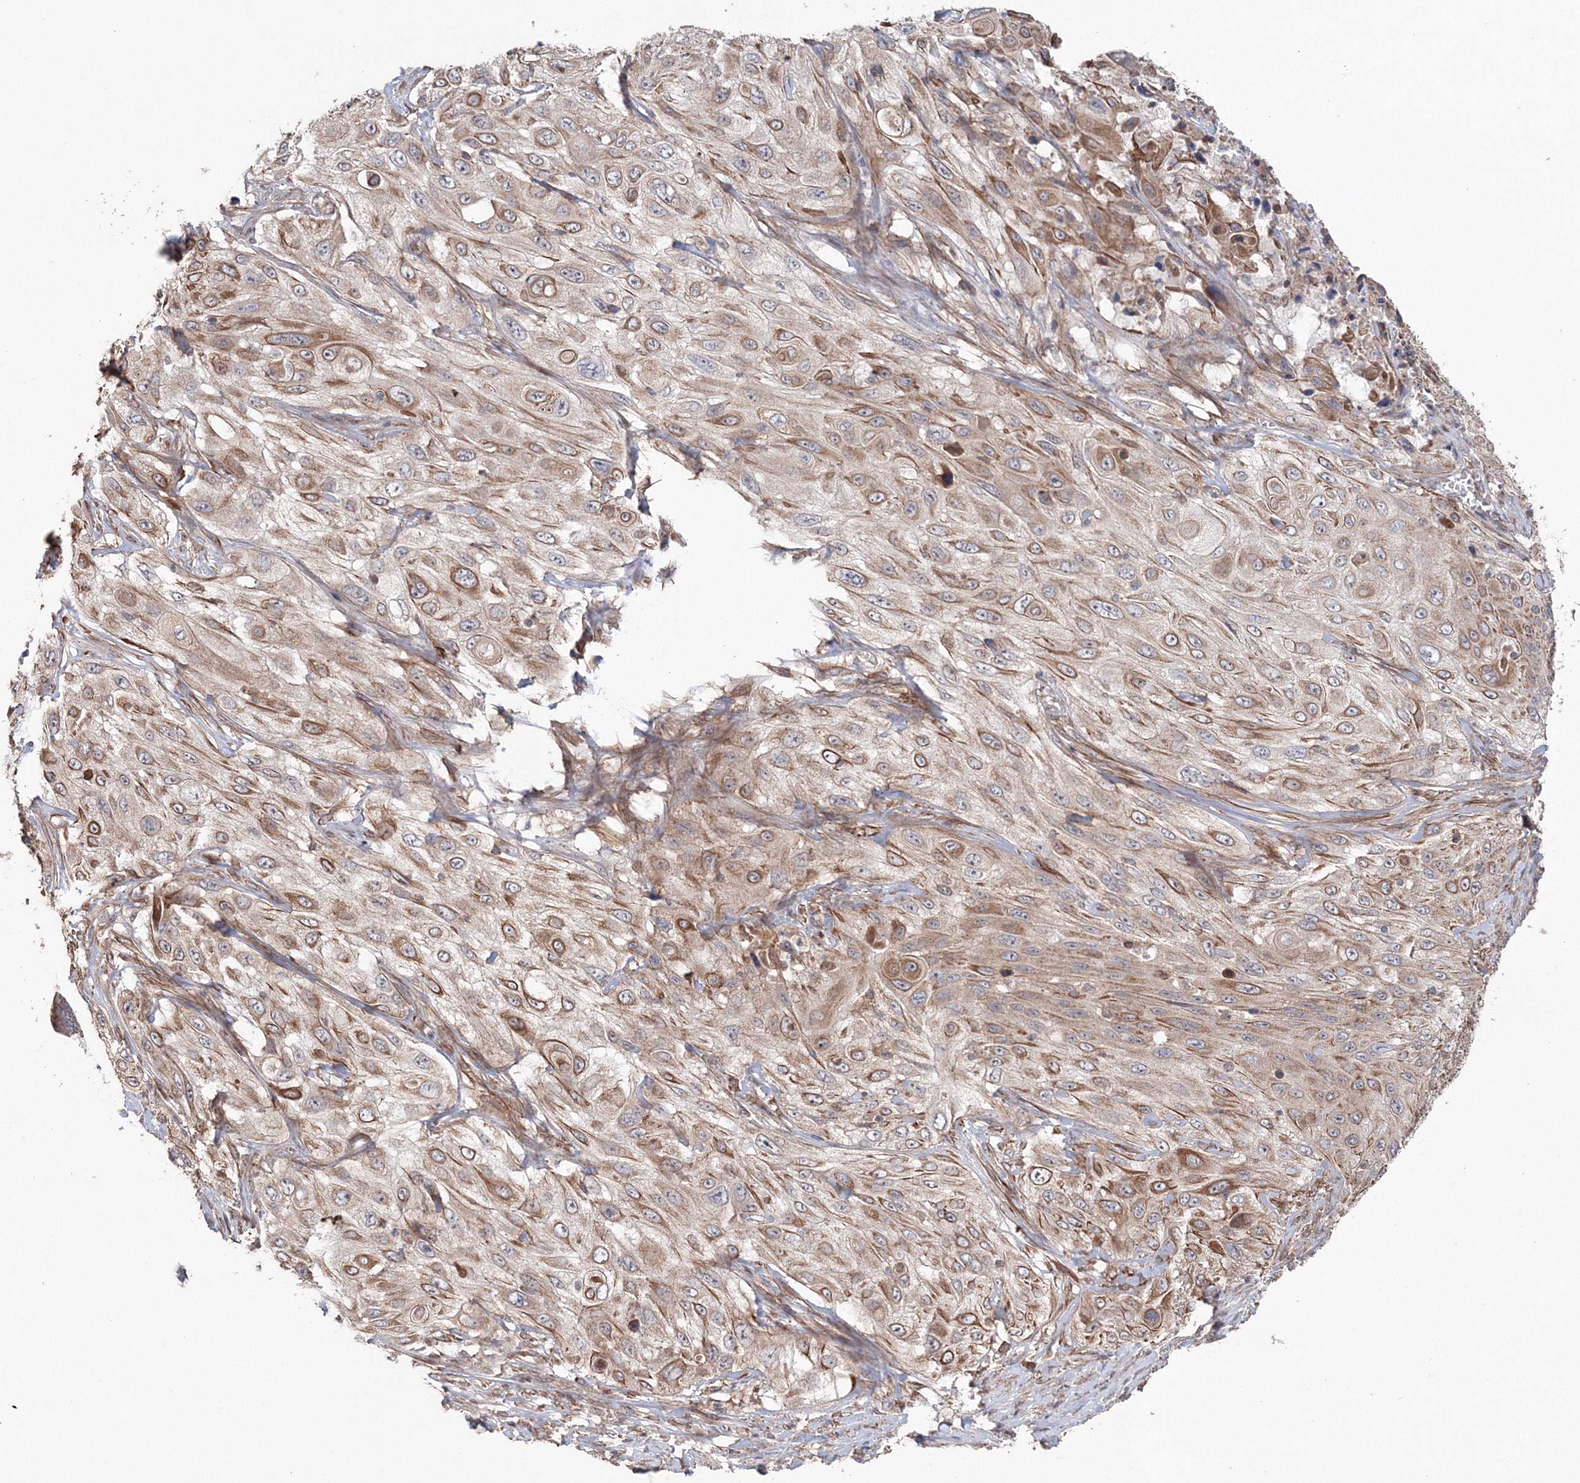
{"staining": {"intensity": "weak", "quantity": ">75%", "location": "cytoplasmic/membranous"}, "tissue": "cervical cancer", "cell_type": "Tumor cells", "image_type": "cancer", "snomed": [{"axis": "morphology", "description": "Squamous cell carcinoma, NOS"}, {"axis": "topography", "description": "Cervix"}], "caption": "Human squamous cell carcinoma (cervical) stained with a brown dye demonstrates weak cytoplasmic/membranous positive positivity in about >75% of tumor cells.", "gene": "NOA1", "patient": {"sex": "female", "age": 42}}